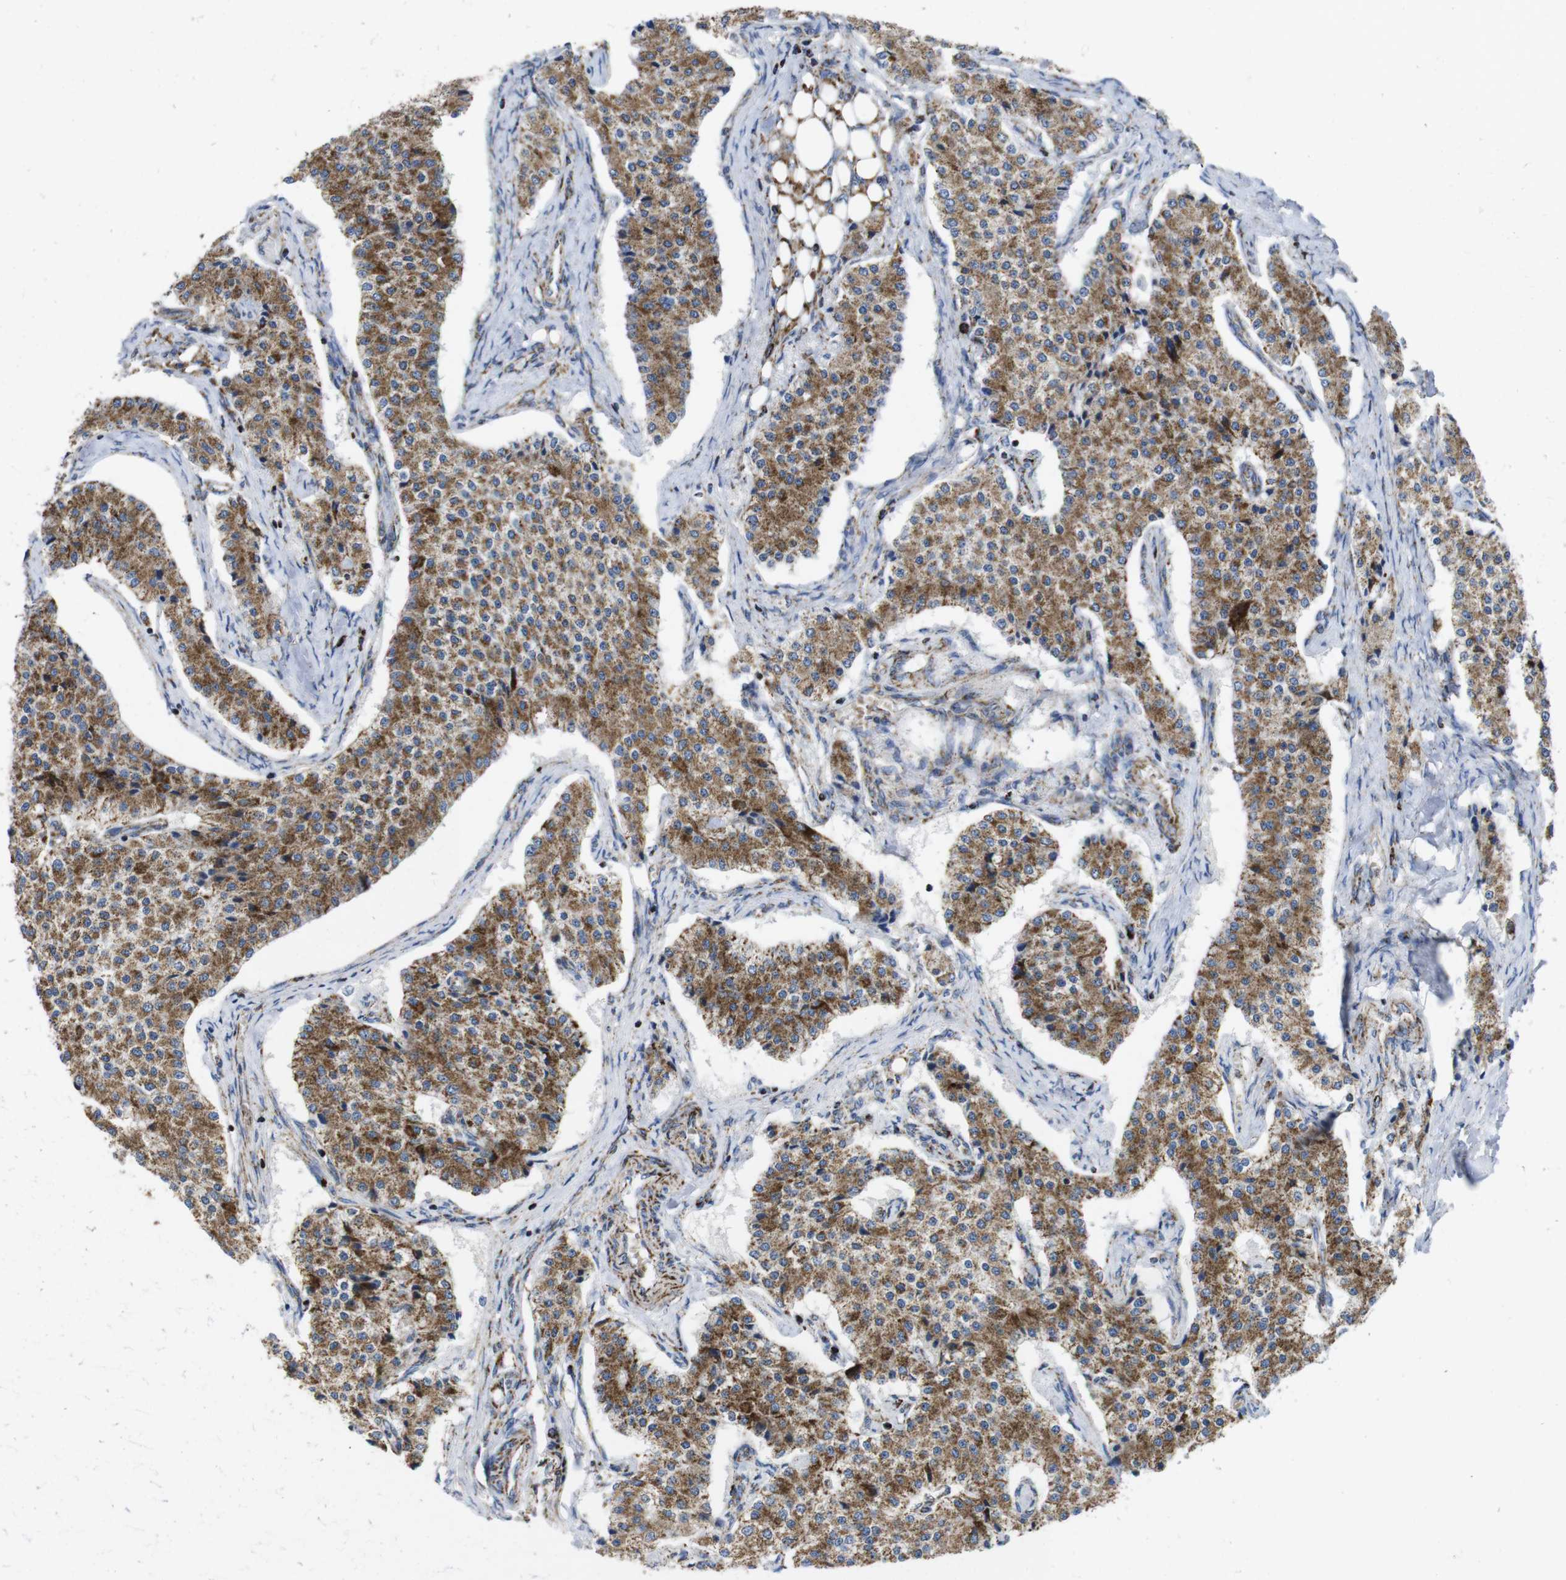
{"staining": {"intensity": "moderate", "quantity": ">75%", "location": "cytoplasmic/membranous"}, "tissue": "carcinoid", "cell_type": "Tumor cells", "image_type": "cancer", "snomed": [{"axis": "morphology", "description": "Carcinoid, malignant, NOS"}, {"axis": "topography", "description": "Colon"}], "caption": "Protein positivity by immunohistochemistry exhibits moderate cytoplasmic/membranous staining in approximately >75% of tumor cells in carcinoid. Immunohistochemistry stains the protein in brown and the nuclei are stained blue.", "gene": "TMEM192", "patient": {"sex": "female", "age": 52}}